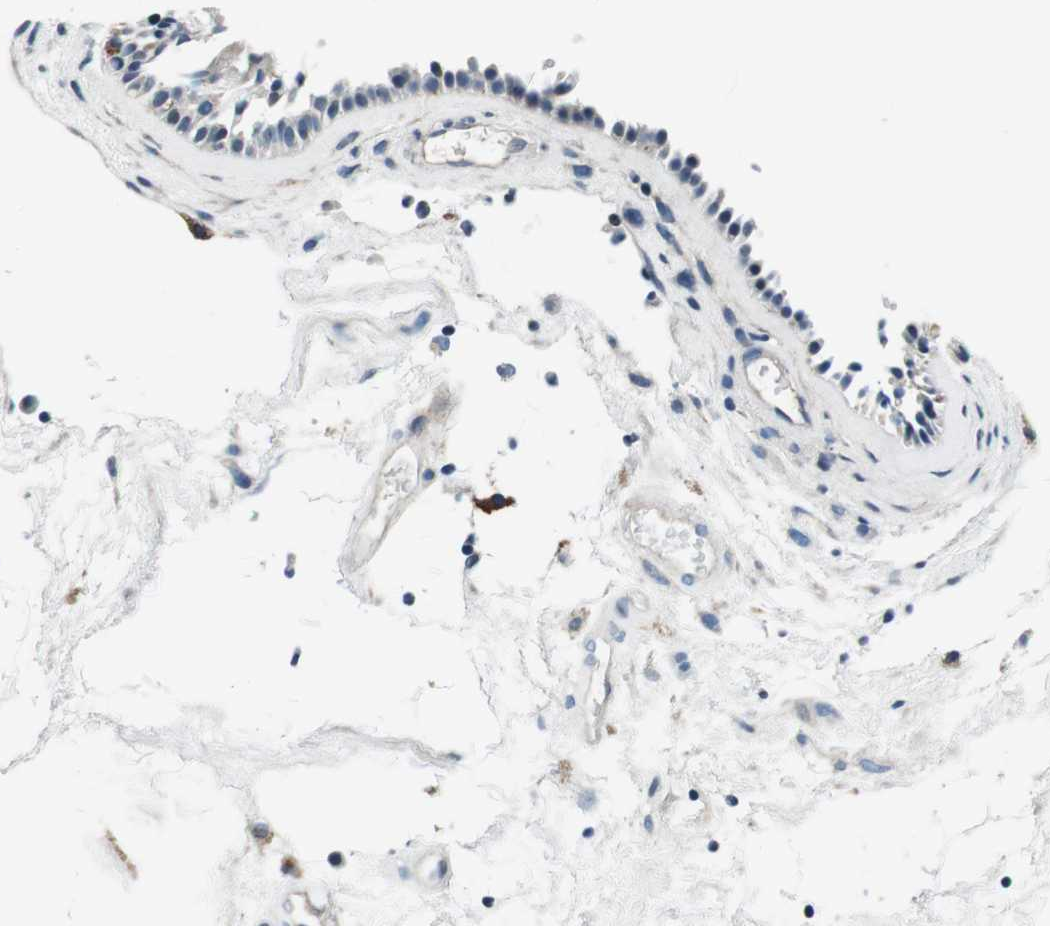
{"staining": {"intensity": "negative", "quantity": "none", "location": "none"}, "tissue": "nasopharynx", "cell_type": "Respiratory epithelial cells", "image_type": "normal", "snomed": [{"axis": "morphology", "description": "Normal tissue, NOS"}, {"axis": "morphology", "description": "Inflammation, NOS"}, {"axis": "topography", "description": "Nasopharynx"}], "caption": "IHC micrograph of unremarkable nasopharynx stained for a protein (brown), which shows no expression in respiratory epithelial cells. (Stains: DAB immunohistochemistry (IHC) with hematoxylin counter stain, Microscopy: brightfield microscopy at high magnification).", "gene": "KCNJ5", "patient": {"sex": "male", "age": 48}}